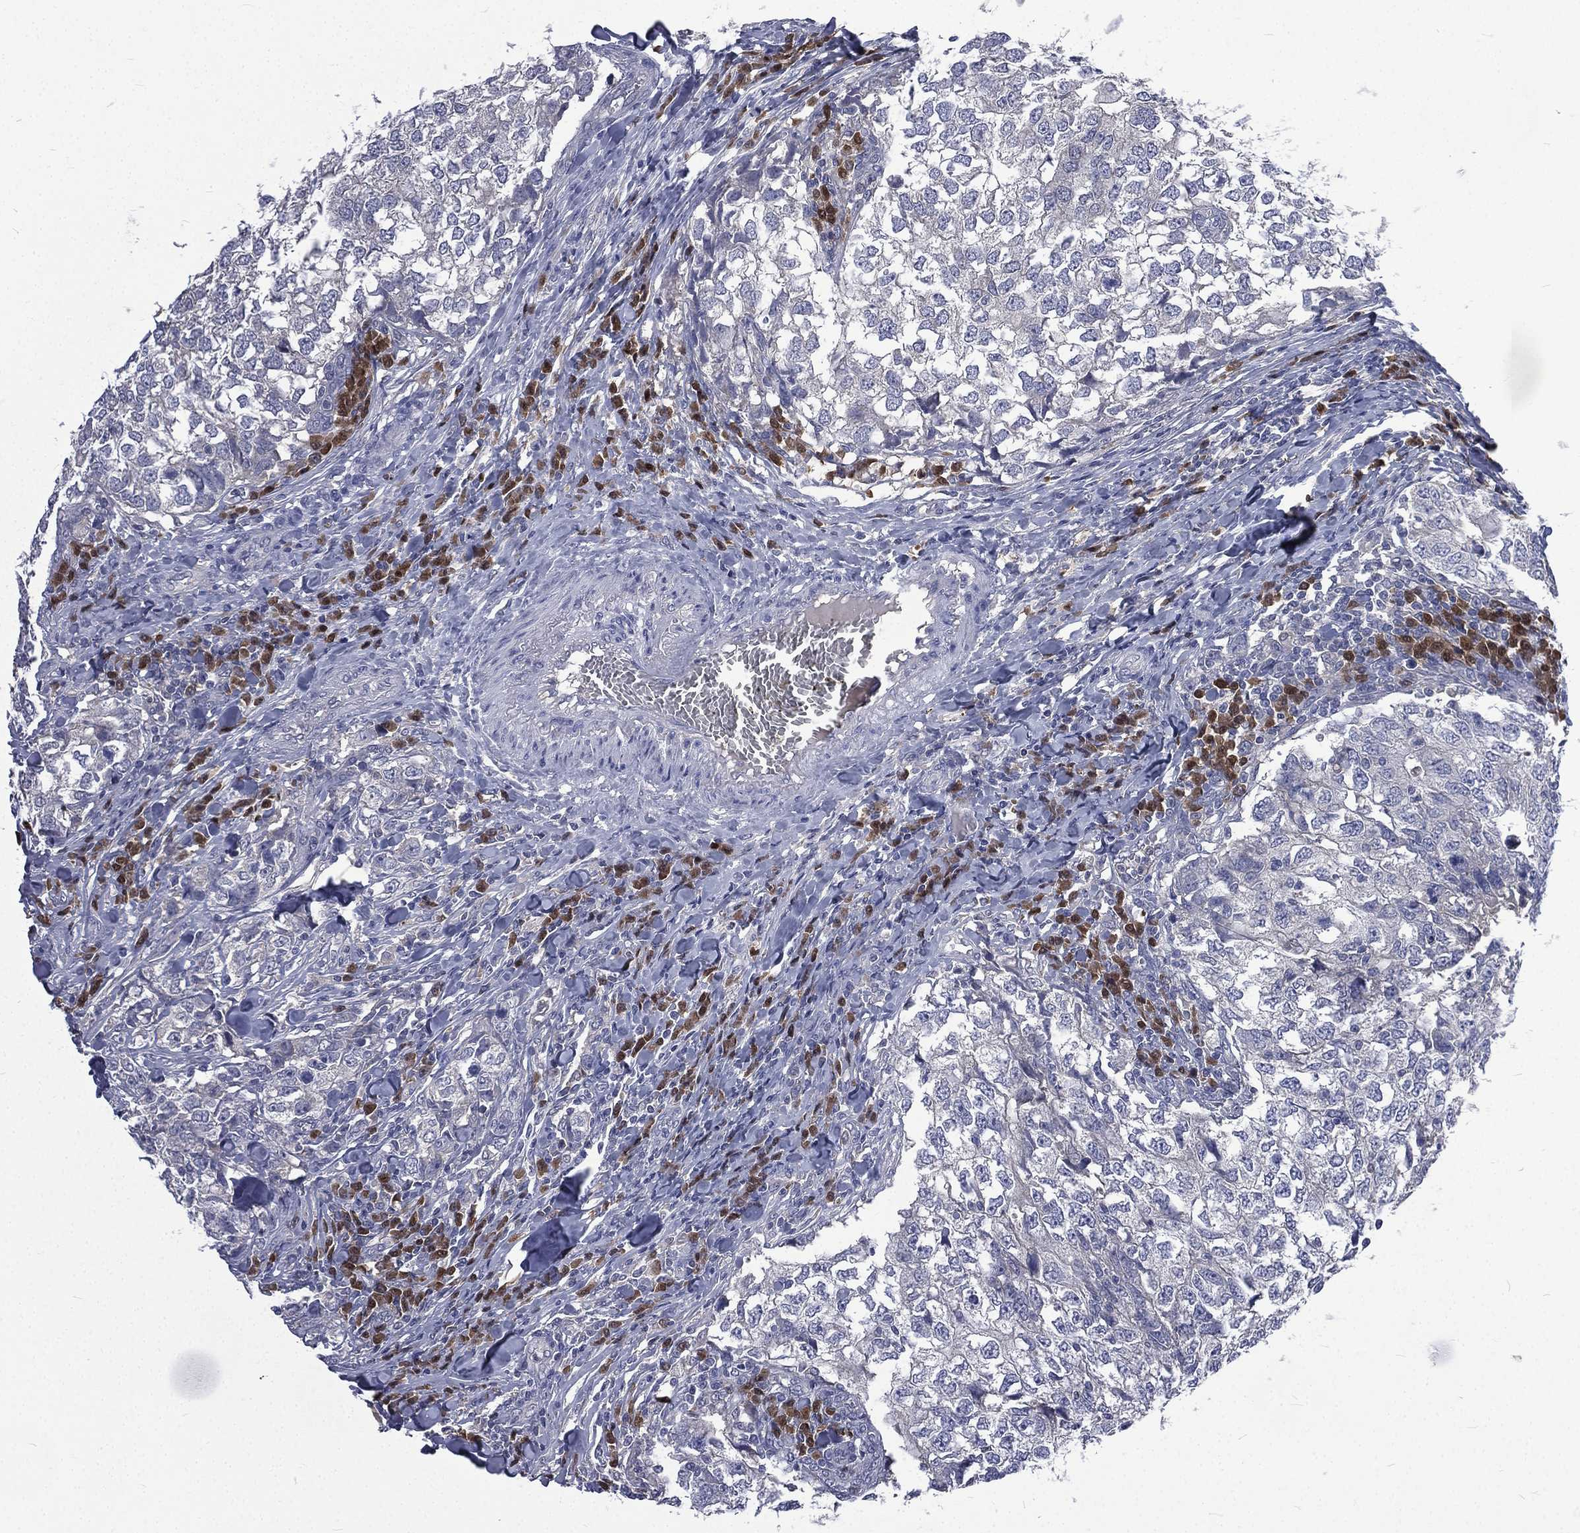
{"staining": {"intensity": "negative", "quantity": "none", "location": "none"}, "tissue": "breast cancer", "cell_type": "Tumor cells", "image_type": "cancer", "snomed": [{"axis": "morphology", "description": "Duct carcinoma"}, {"axis": "topography", "description": "Breast"}], "caption": "Immunohistochemistry micrograph of neoplastic tissue: human intraductal carcinoma (breast) stained with DAB (3,3'-diaminobenzidine) exhibits no significant protein staining in tumor cells. (DAB (3,3'-diaminobenzidine) IHC visualized using brightfield microscopy, high magnification).", "gene": "CA12", "patient": {"sex": "female", "age": 30}}